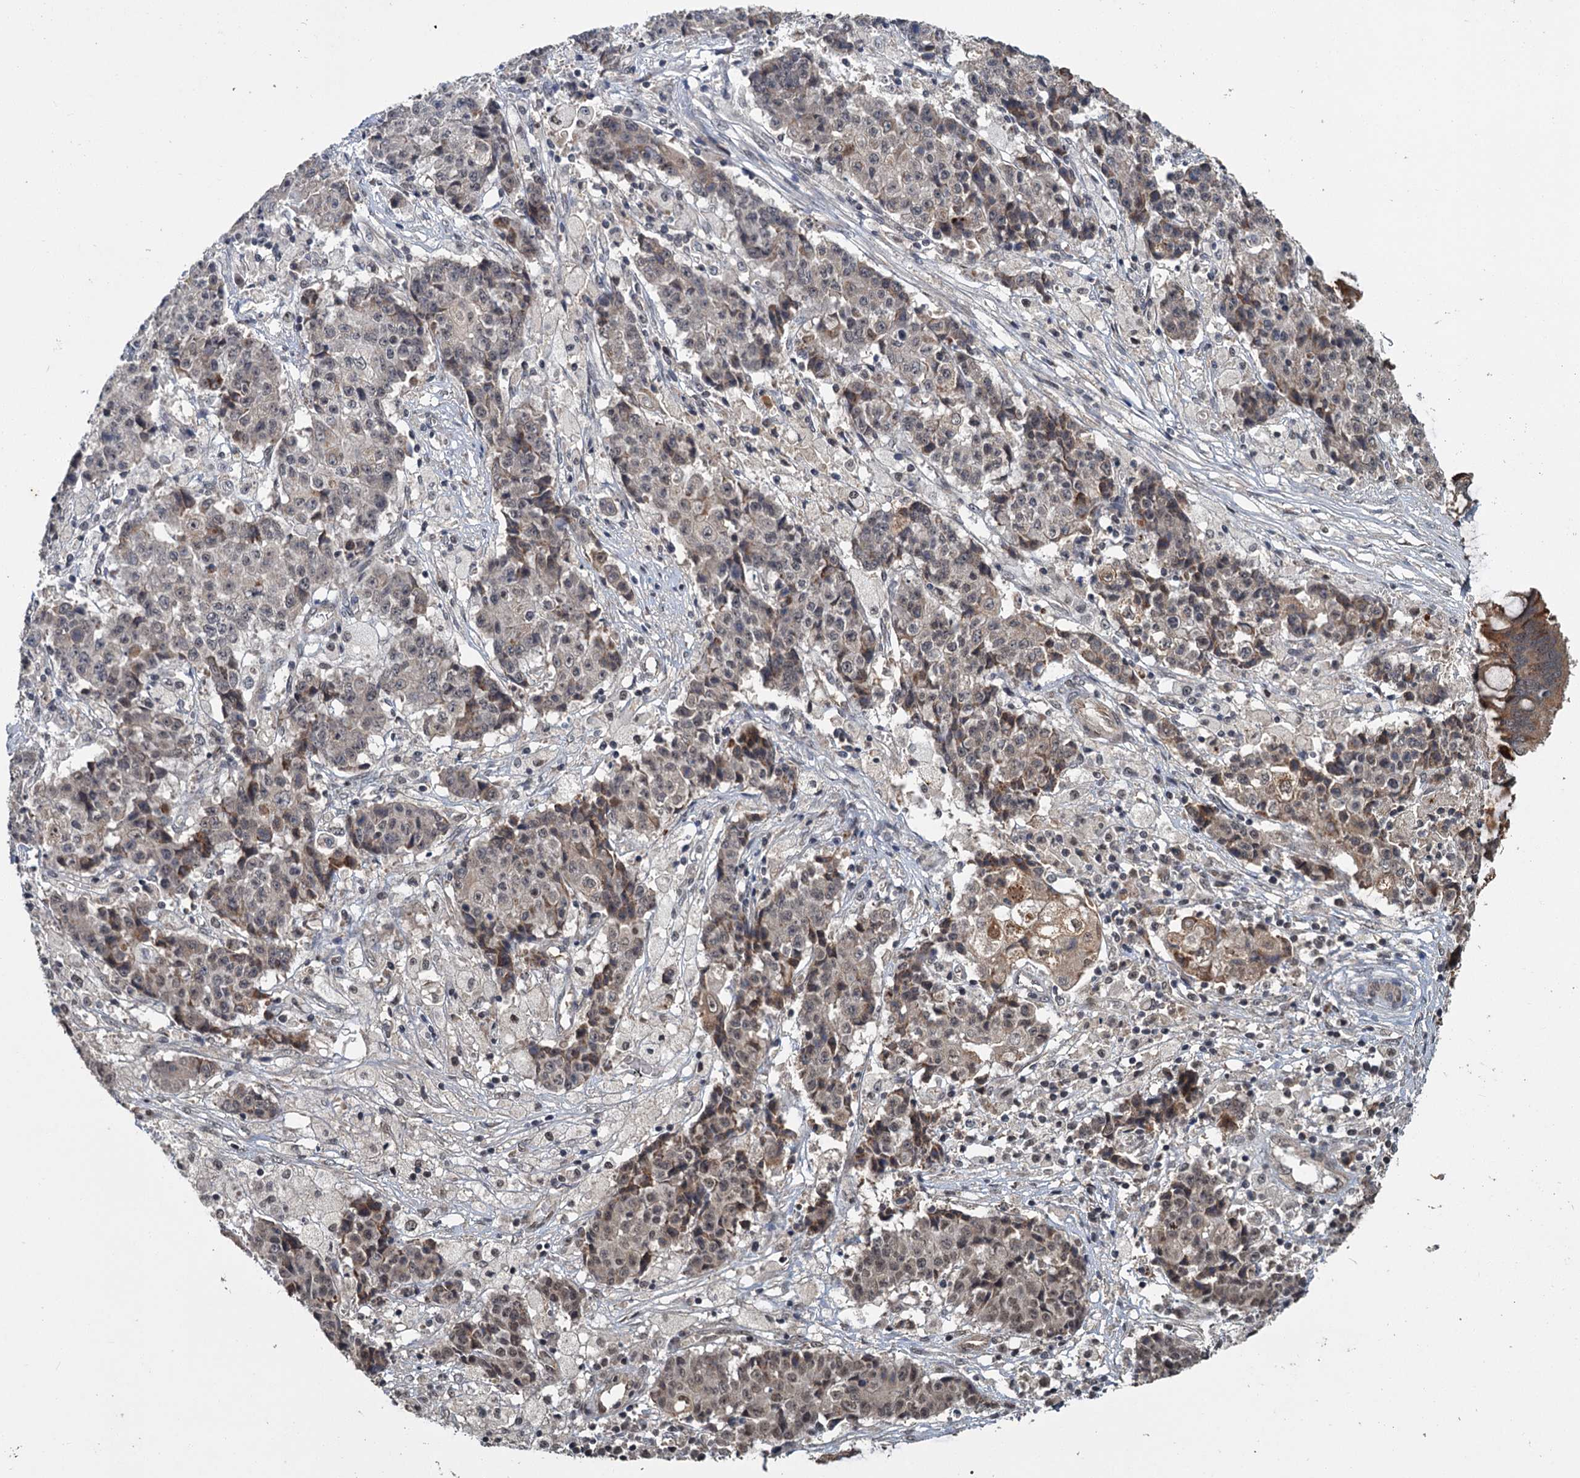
{"staining": {"intensity": "weak", "quantity": "25%-75%", "location": "nuclear"}, "tissue": "ovarian cancer", "cell_type": "Tumor cells", "image_type": "cancer", "snomed": [{"axis": "morphology", "description": "Carcinoma, endometroid"}, {"axis": "topography", "description": "Ovary"}], "caption": "This is an image of immunohistochemistry staining of endometroid carcinoma (ovarian), which shows weak positivity in the nuclear of tumor cells.", "gene": "KANSL2", "patient": {"sex": "female", "age": 42}}